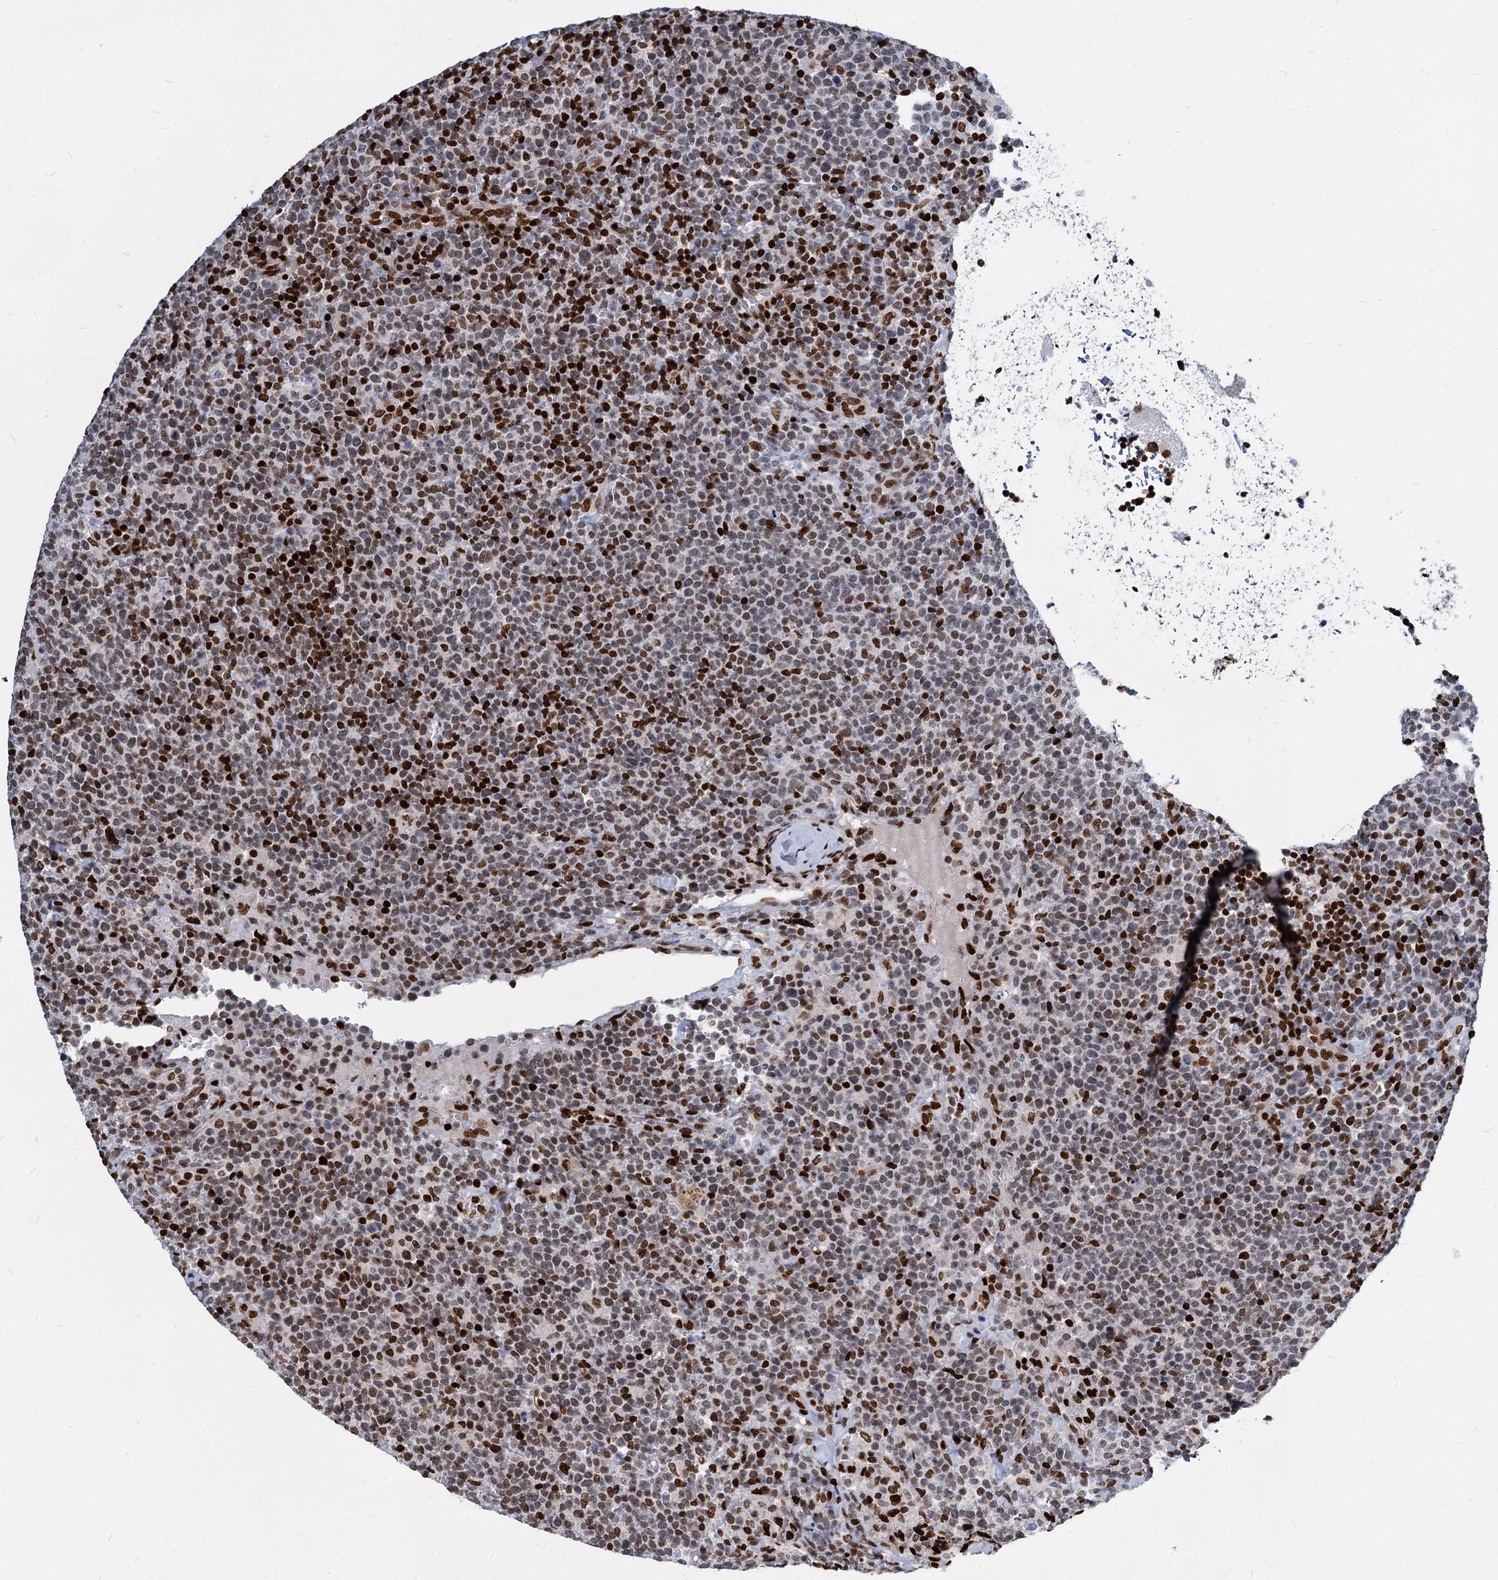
{"staining": {"intensity": "moderate", "quantity": "25%-75%", "location": "nuclear"}, "tissue": "lymphoma", "cell_type": "Tumor cells", "image_type": "cancer", "snomed": [{"axis": "morphology", "description": "Malignant lymphoma, non-Hodgkin's type, High grade"}, {"axis": "topography", "description": "Lymph node"}], "caption": "Immunohistochemistry micrograph of neoplastic tissue: human malignant lymphoma, non-Hodgkin's type (high-grade) stained using immunohistochemistry (IHC) exhibits medium levels of moderate protein expression localized specifically in the nuclear of tumor cells, appearing as a nuclear brown color.", "gene": "MECP2", "patient": {"sex": "male", "age": 61}}